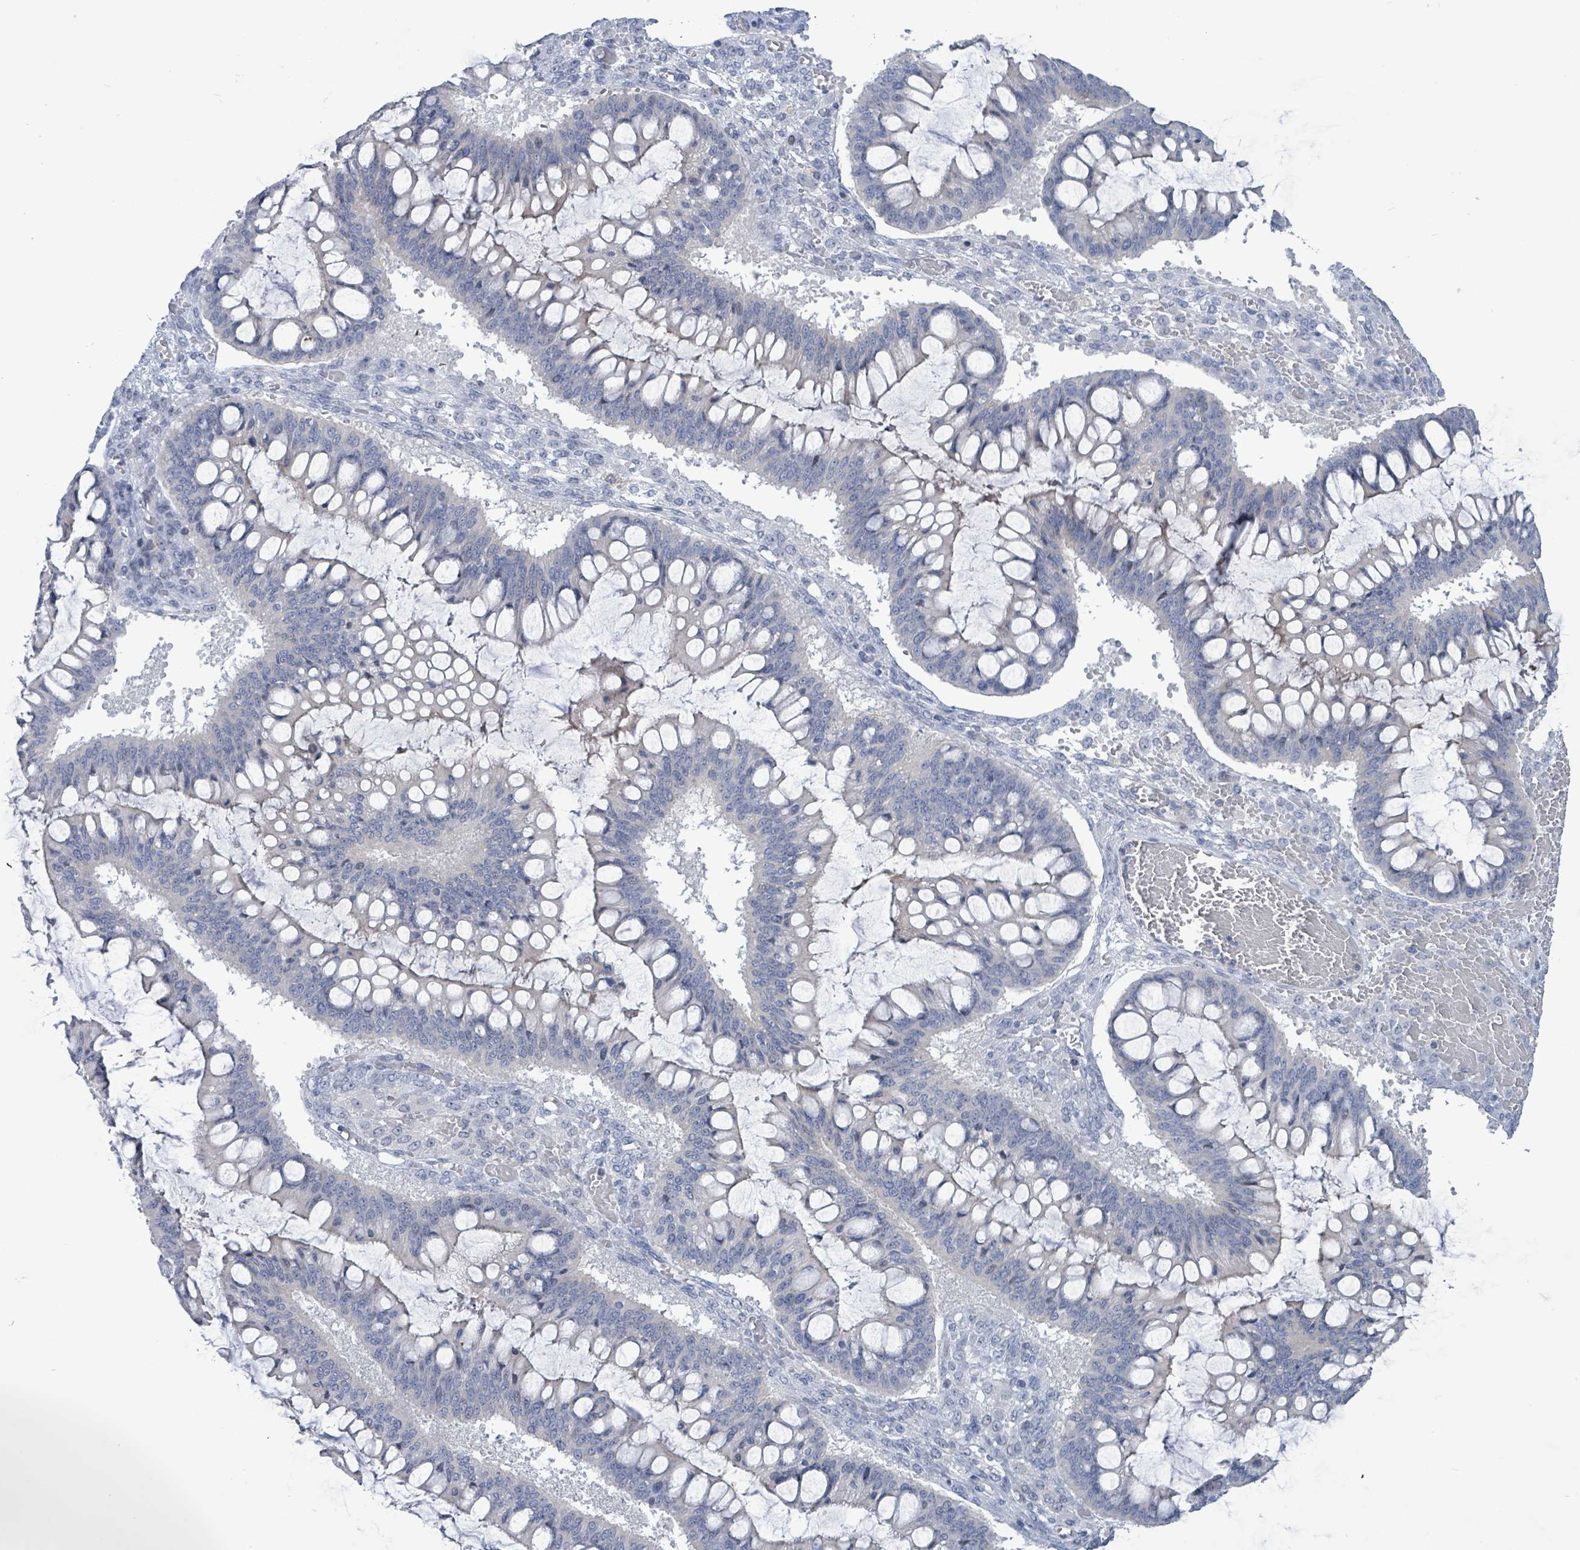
{"staining": {"intensity": "negative", "quantity": "none", "location": "none"}, "tissue": "ovarian cancer", "cell_type": "Tumor cells", "image_type": "cancer", "snomed": [{"axis": "morphology", "description": "Cystadenocarcinoma, mucinous, NOS"}, {"axis": "topography", "description": "Ovary"}], "caption": "Photomicrograph shows no protein expression in tumor cells of ovarian cancer (mucinous cystadenocarcinoma) tissue.", "gene": "NTN3", "patient": {"sex": "female", "age": 73}}